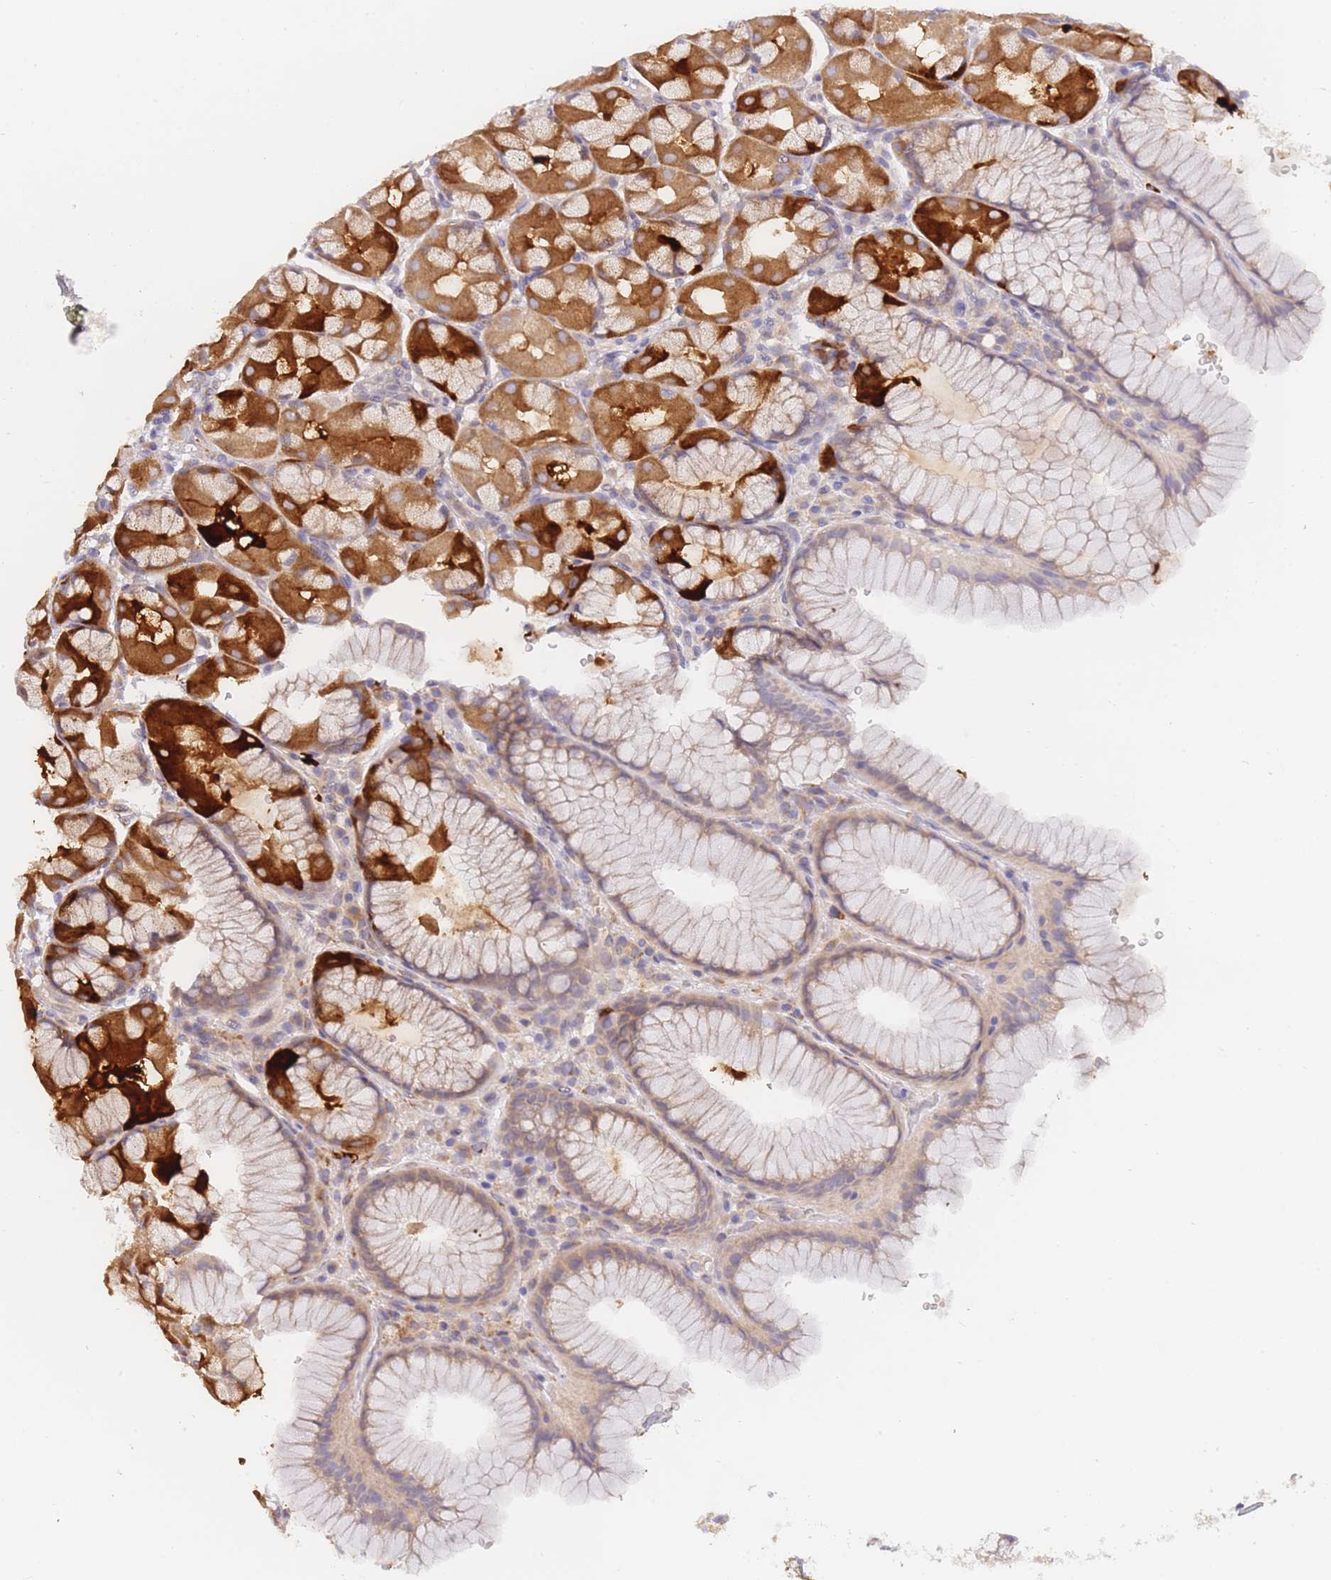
{"staining": {"intensity": "strong", "quantity": "25%-75%", "location": "cytoplasmic/membranous"}, "tissue": "stomach", "cell_type": "Glandular cells", "image_type": "normal", "snomed": [{"axis": "morphology", "description": "Normal tissue, NOS"}, {"axis": "topography", "description": "Stomach"}], "caption": "A brown stain labels strong cytoplasmic/membranous positivity of a protein in glandular cells of benign human stomach. The staining is performed using DAB (3,3'-diaminobenzidine) brown chromogen to label protein expression. The nuclei are counter-stained blue using hematoxylin.", "gene": "ZNF577", "patient": {"sex": "male", "age": 57}}